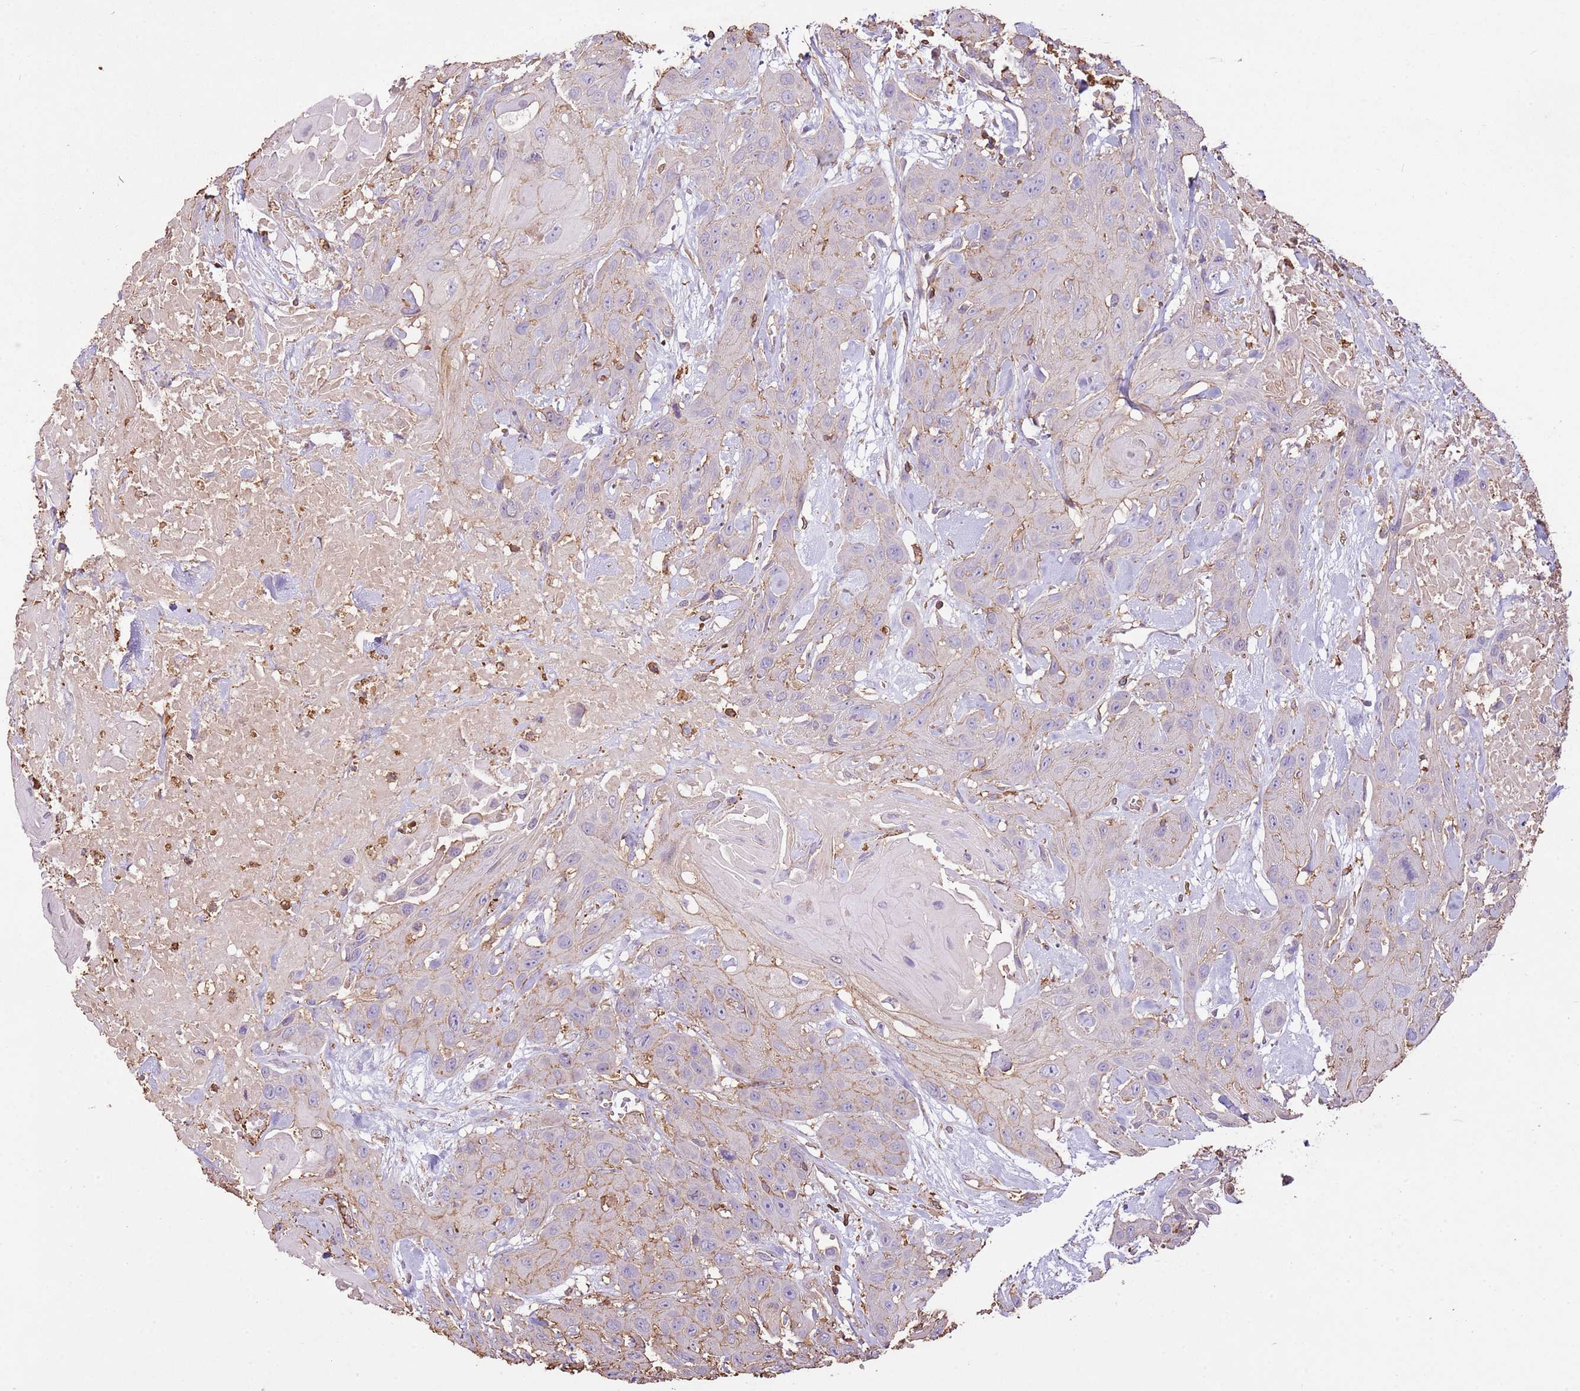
{"staining": {"intensity": "weak", "quantity": "<25%", "location": "cytoplasmic/membranous"}, "tissue": "head and neck cancer", "cell_type": "Tumor cells", "image_type": "cancer", "snomed": [{"axis": "morphology", "description": "Squamous cell carcinoma, NOS"}, {"axis": "topography", "description": "Head-Neck"}], "caption": "Immunohistochemistry (IHC) image of neoplastic tissue: squamous cell carcinoma (head and neck) stained with DAB shows no significant protein staining in tumor cells.", "gene": "ARL10", "patient": {"sex": "male", "age": 81}}